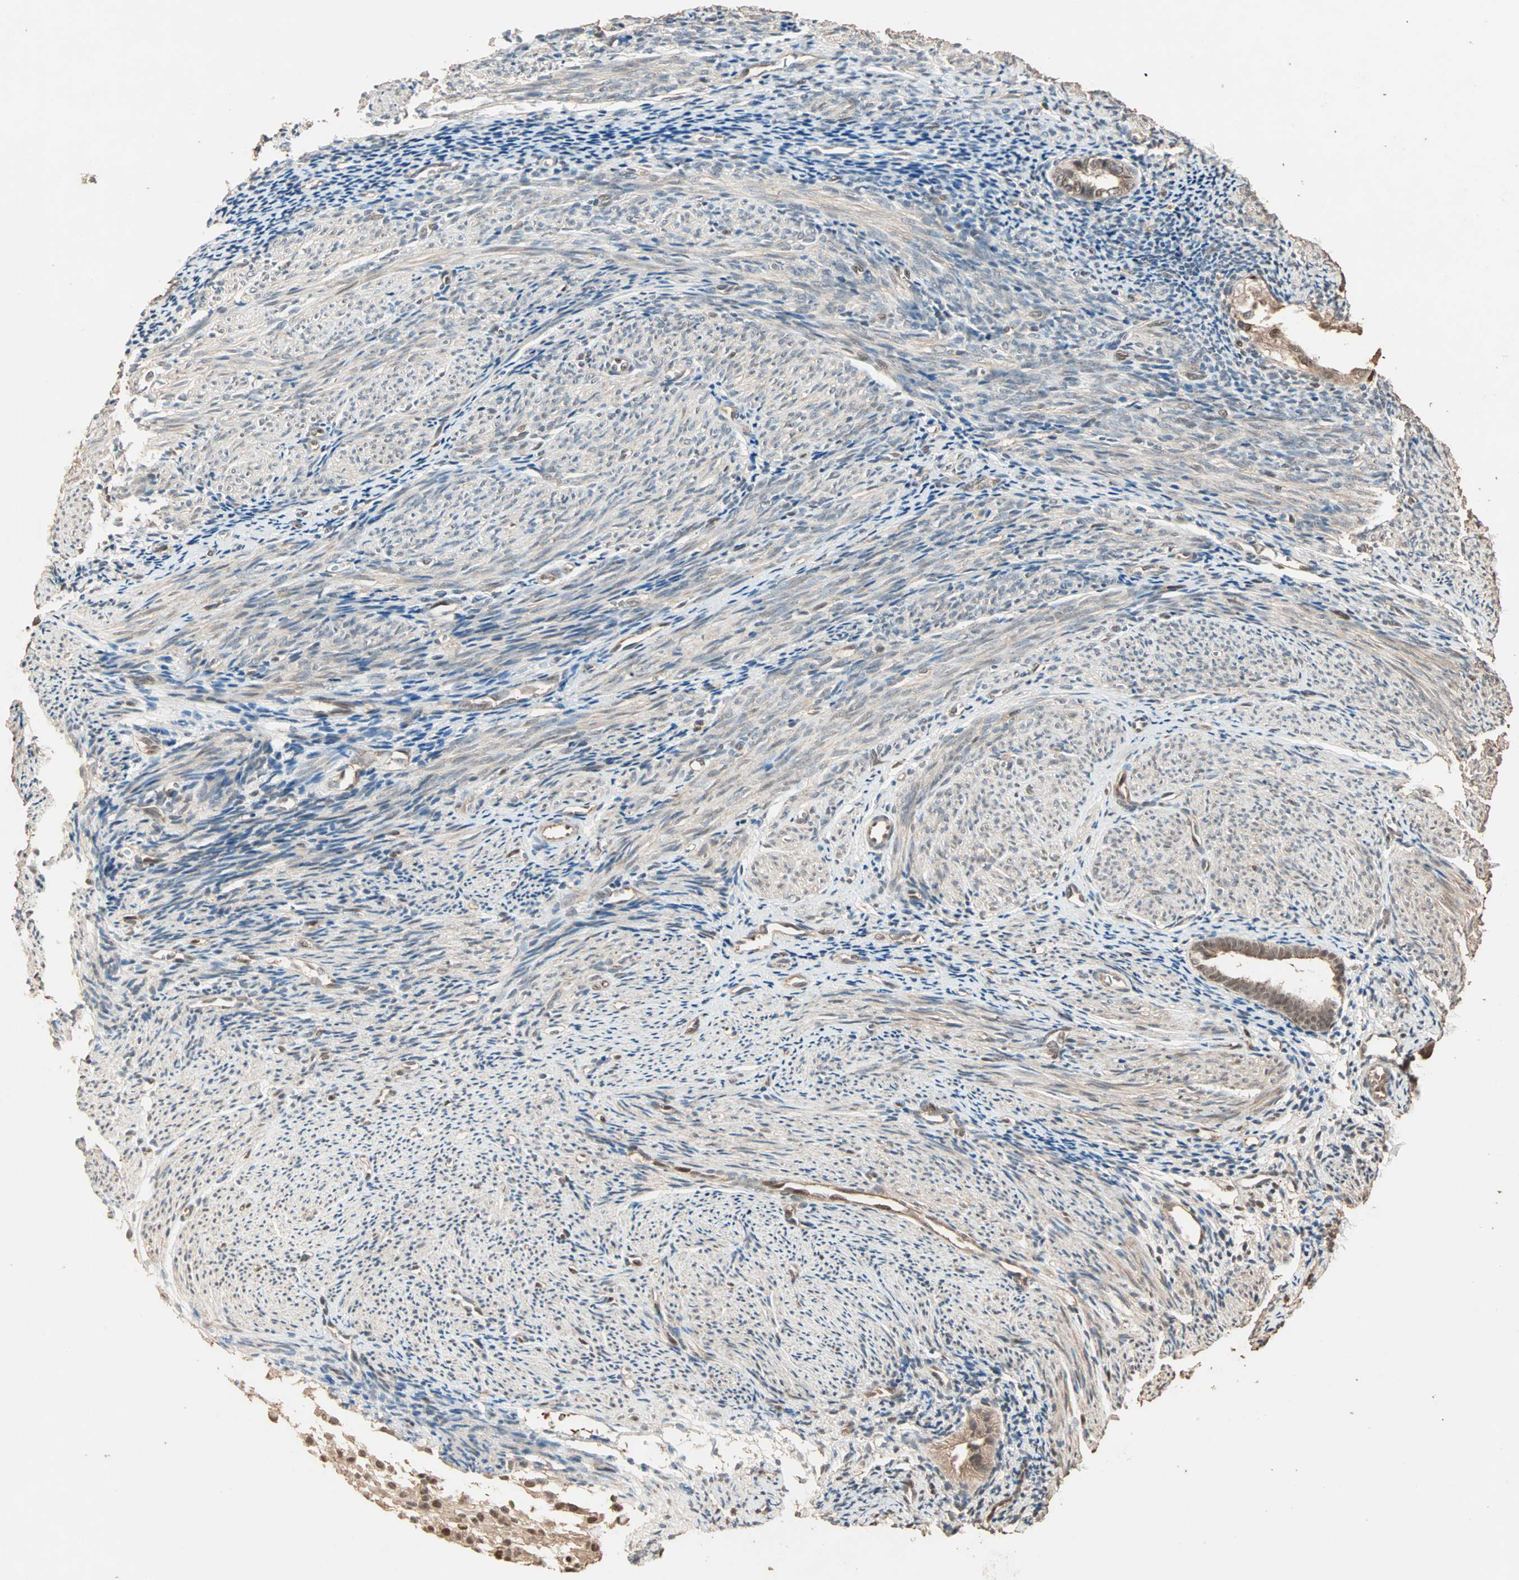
{"staining": {"intensity": "weak", "quantity": "25%-75%", "location": "cytoplasmic/membranous"}, "tissue": "endometrium", "cell_type": "Cells in endometrial stroma", "image_type": "normal", "snomed": [{"axis": "morphology", "description": "Normal tissue, NOS"}, {"axis": "topography", "description": "Smooth muscle"}, {"axis": "topography", "description": "Endometrium"}], "caption": "Protein analysis of benign endometrium exhibits weak cytoplasmic/membranous expression in about 25%-75% of cells in endometrial stroma.", "gene": "ZBTB33", "patient": {"sex": "female", "age": 57}}